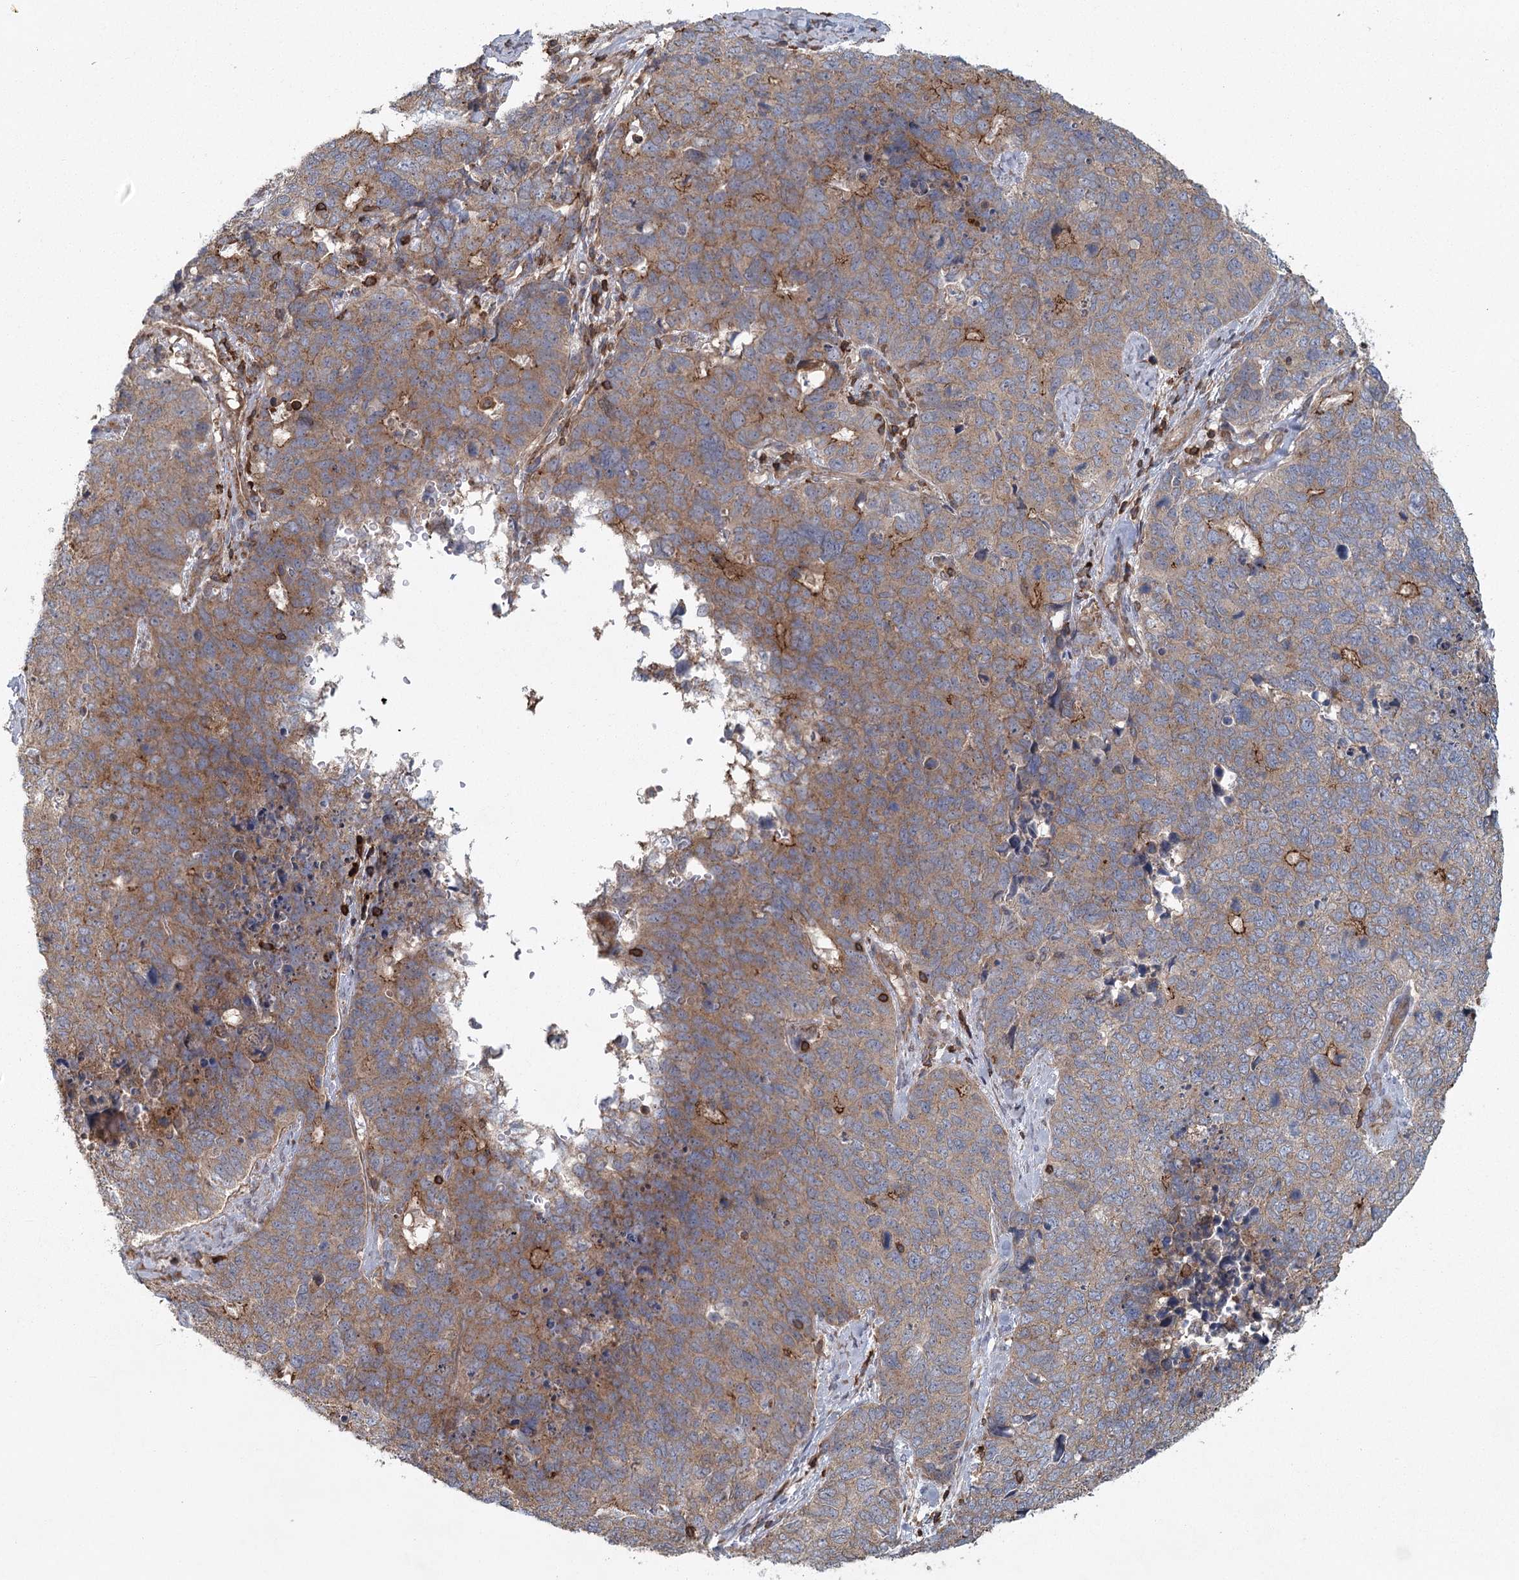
{"staining": {"intensity": "moderate", "quantity": ">75%", "location": "cytoplasmic/membranous"}, "tissue": "cervical cancer", "cell_type": "Tumor cells", "image_type": "cancer", "snomed": [{"axis": "morphology", "description": "Squamous cell carcinoma, NOS"}, {"axis": "topography", "description": "Cervix"}], "caption": "This is a histology image of immunohistochemistry staining of squamous cell carcinoma (cervical), which shows moderate staining in the cytoplasmic/membranous of tumor cells.", "gene": "PLEKHA7", "patient": {"sex": "female", "age": 63}}